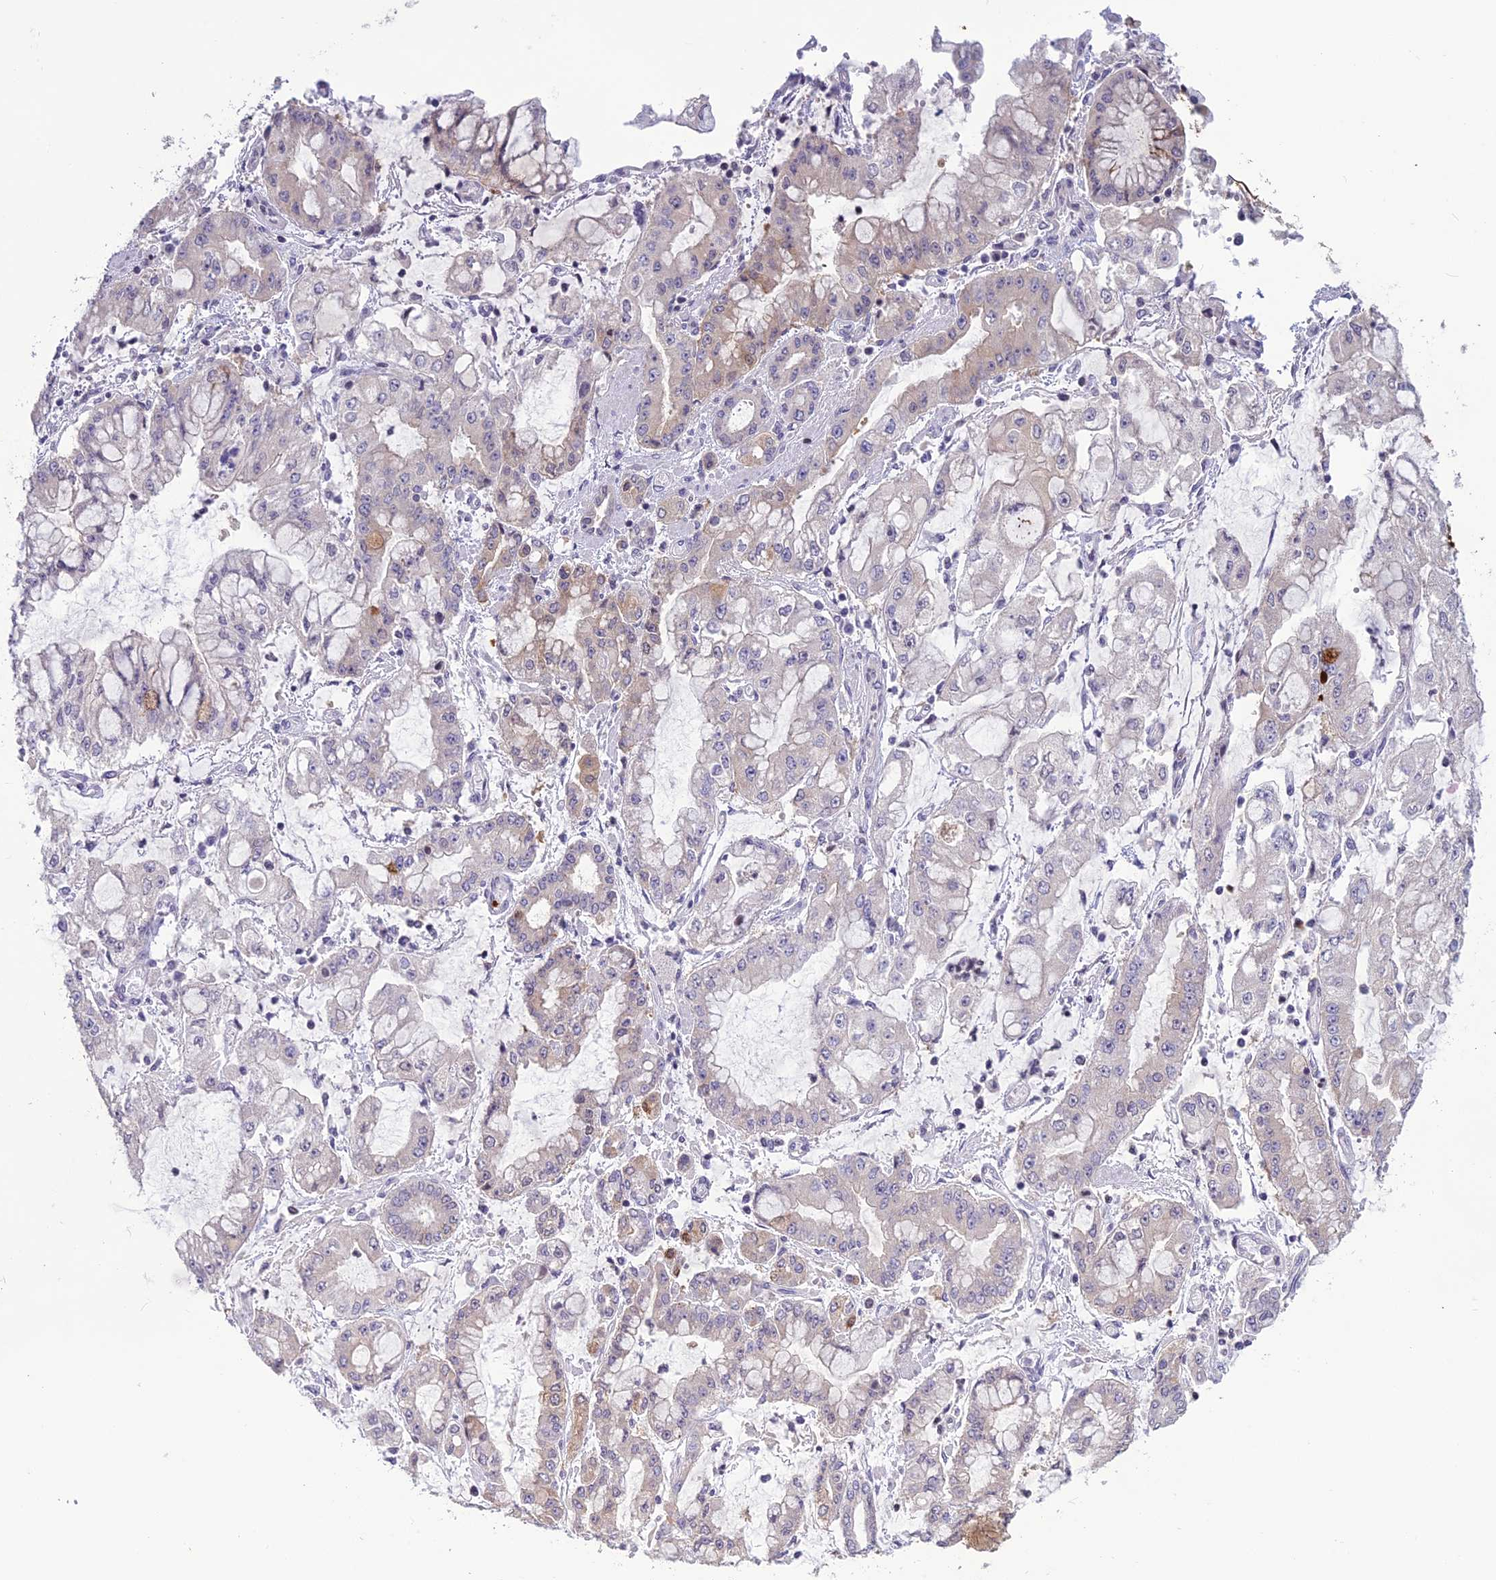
{"staining": {"intensity": "weak", "quantity": "<25%", "location": "cytoplasmic/membranous"}, "tissue": "stomach cancer", "cell_type": "Tumor cells", "image_type": "cancer", "snomed": [{"axis": "morphology", "description": "Adenocarcinoma, NOS"}, {"axis": "topography", "description": "Stomach"}], "caption": "Protein analysis of adenocarcinoma (stomach) reveals no significant positivity in tumor cells. (DAB IHC, high magnification).", "gene": "TMEM134", "patient": {"sex": "male", "age": 76}}